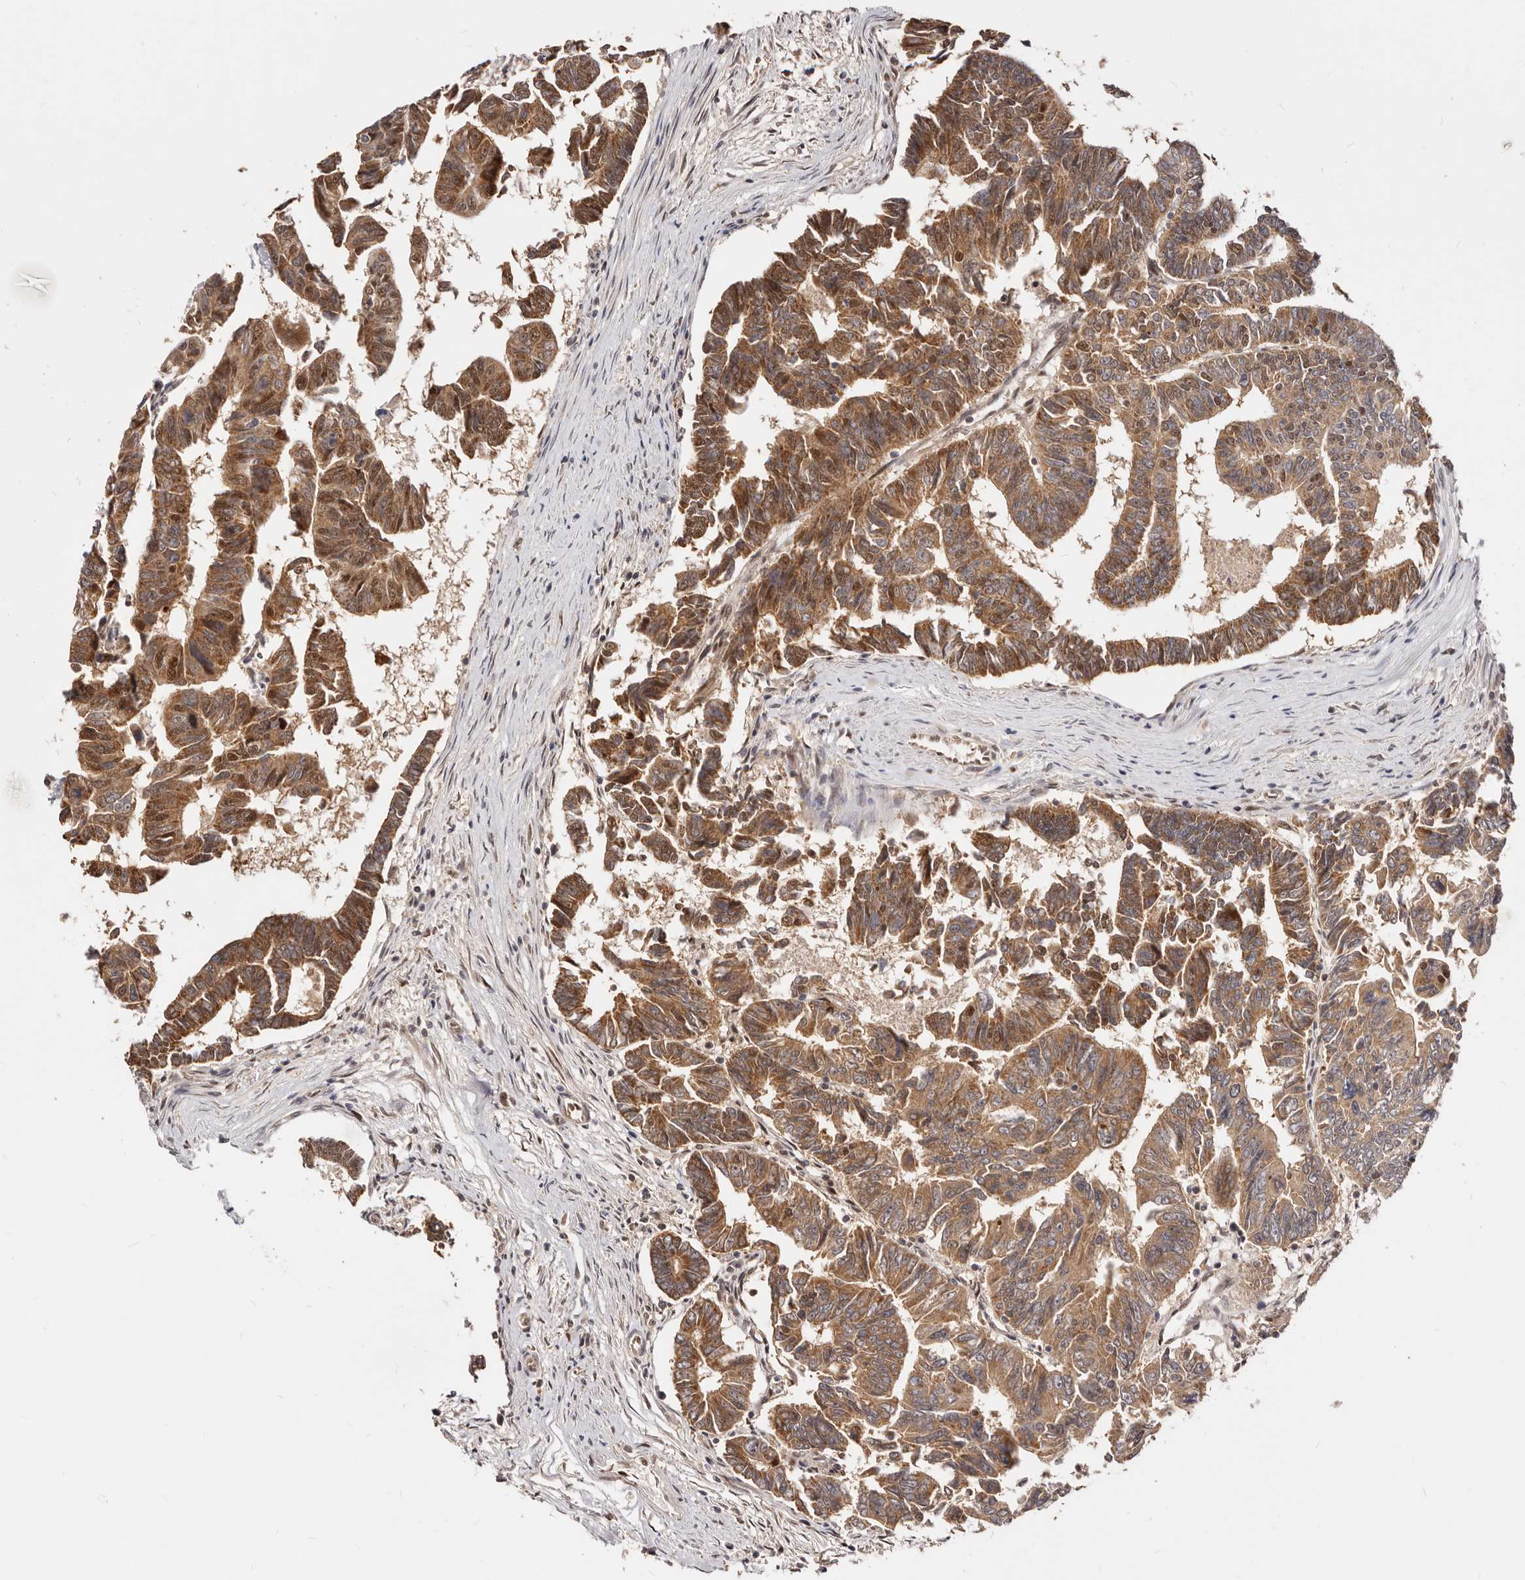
{"staining": {"intensity": "strong", "quantity": ">75%", "location": "cytoplasmic/membranous,nuclear"}, "tissue": "colorectal cancer", "cell_type": "Tumor cells", "image_type": "cancer", "snomed": [{"axis": "morphology", "description": "Adenocarcinoma, NOS"}, {"axis": "topography", "description": "Rectum"}], "caption": "This is an image of IHC staining of colorectal cancer (adenocarcinoma), which shows strong staining in the cytoplasmic/membranous and nuclear of tumor cells.", "gene": "SEC14L1", "patient": {"sex": "female", "age": 65}}